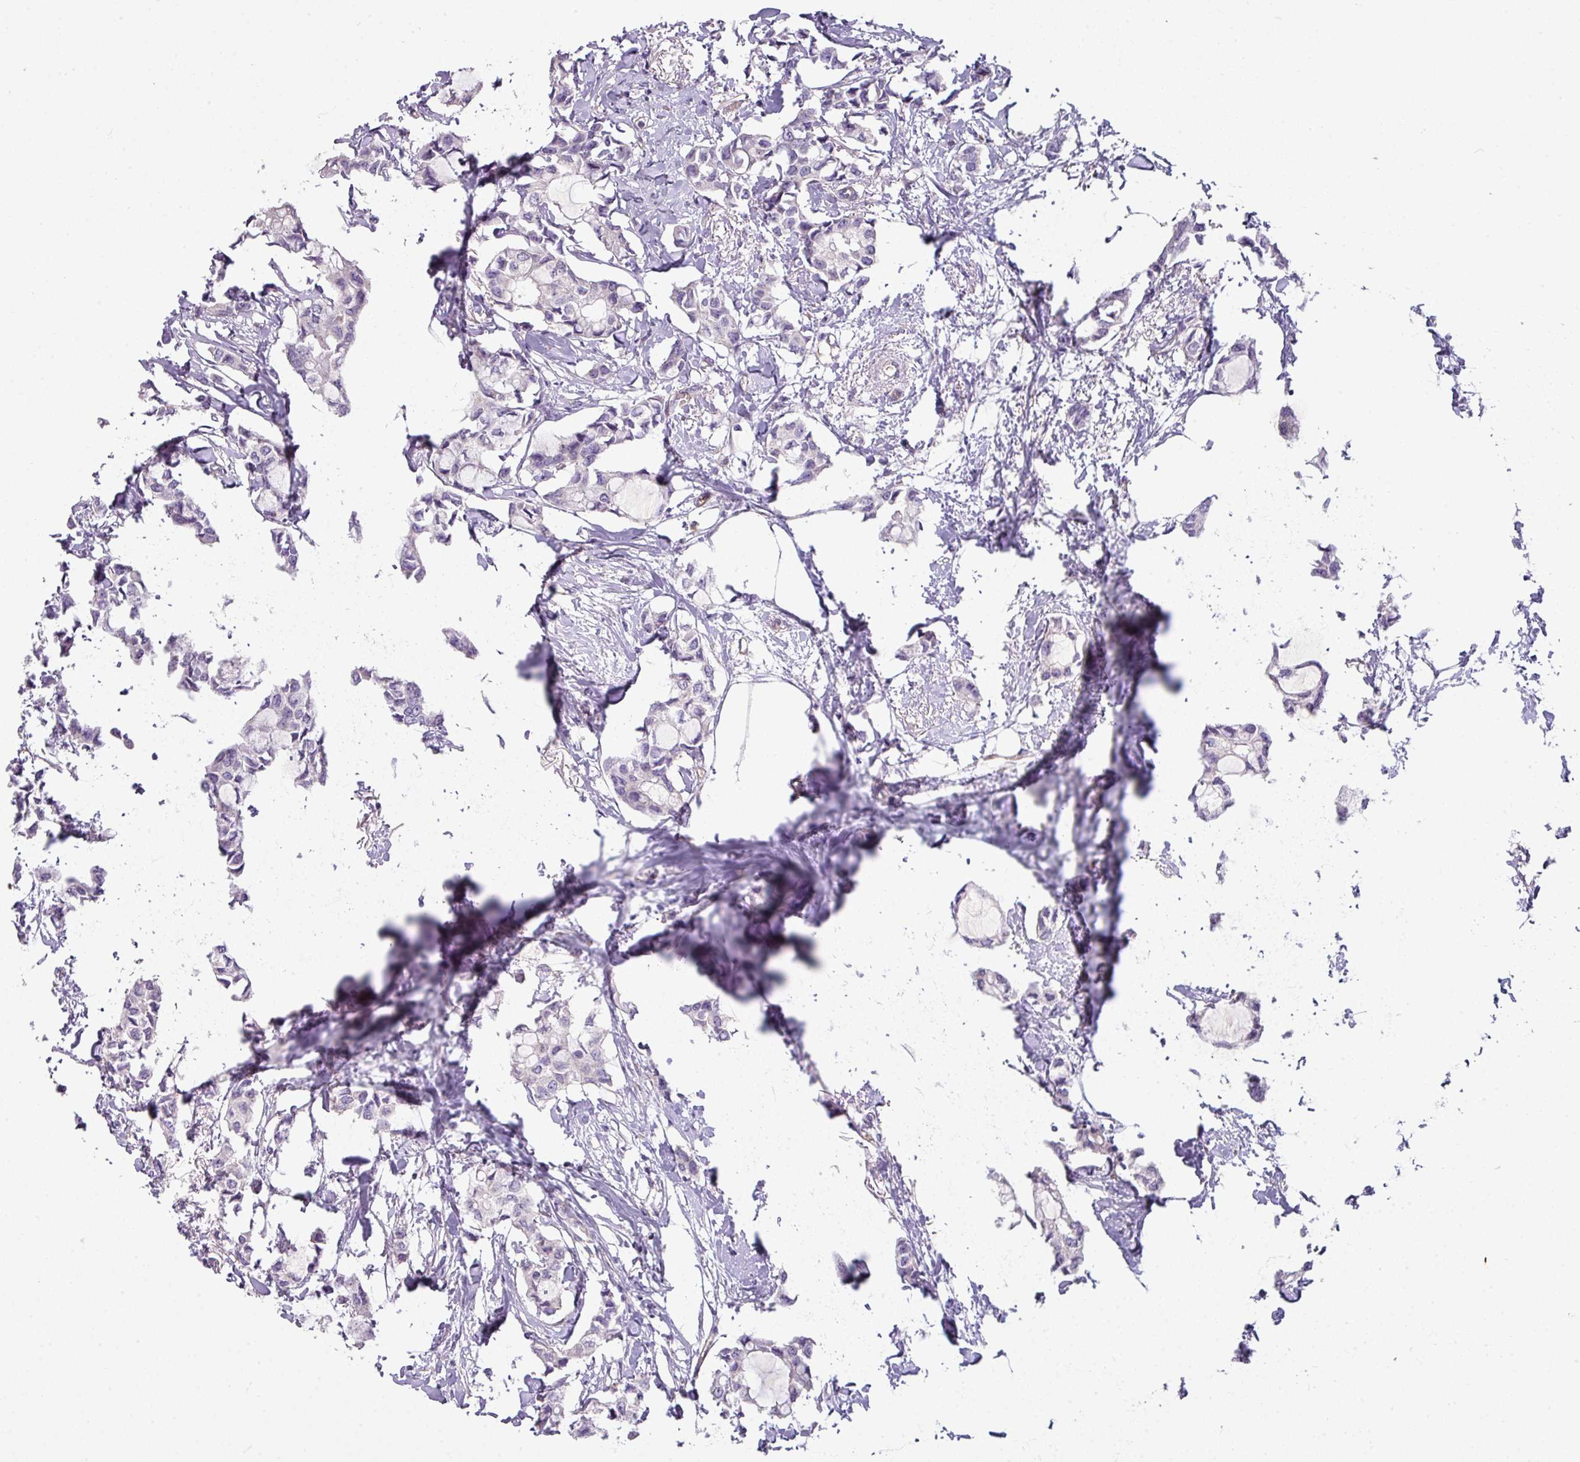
{"staining": {"intensity": "negative", "quantity": "none", "location": "none"}, "tissue": "breast cancer", "cell_type": "Tumor cells", "image_type": "cancer", "snomed": [{"axis": "morphology", "description": "Duct carcinoma"}, {"axis": "topography", "description": "Breast"}], "caption": "Immunohistochemical staining of infiltrating ductal carcinoma (breast) displays no significant positivity in tumor cells. (Immunohistochemistry, brightfield microscopy, high magnification).", "gene": "BUD23", "patient": {"sex": "female", "age": 73}}